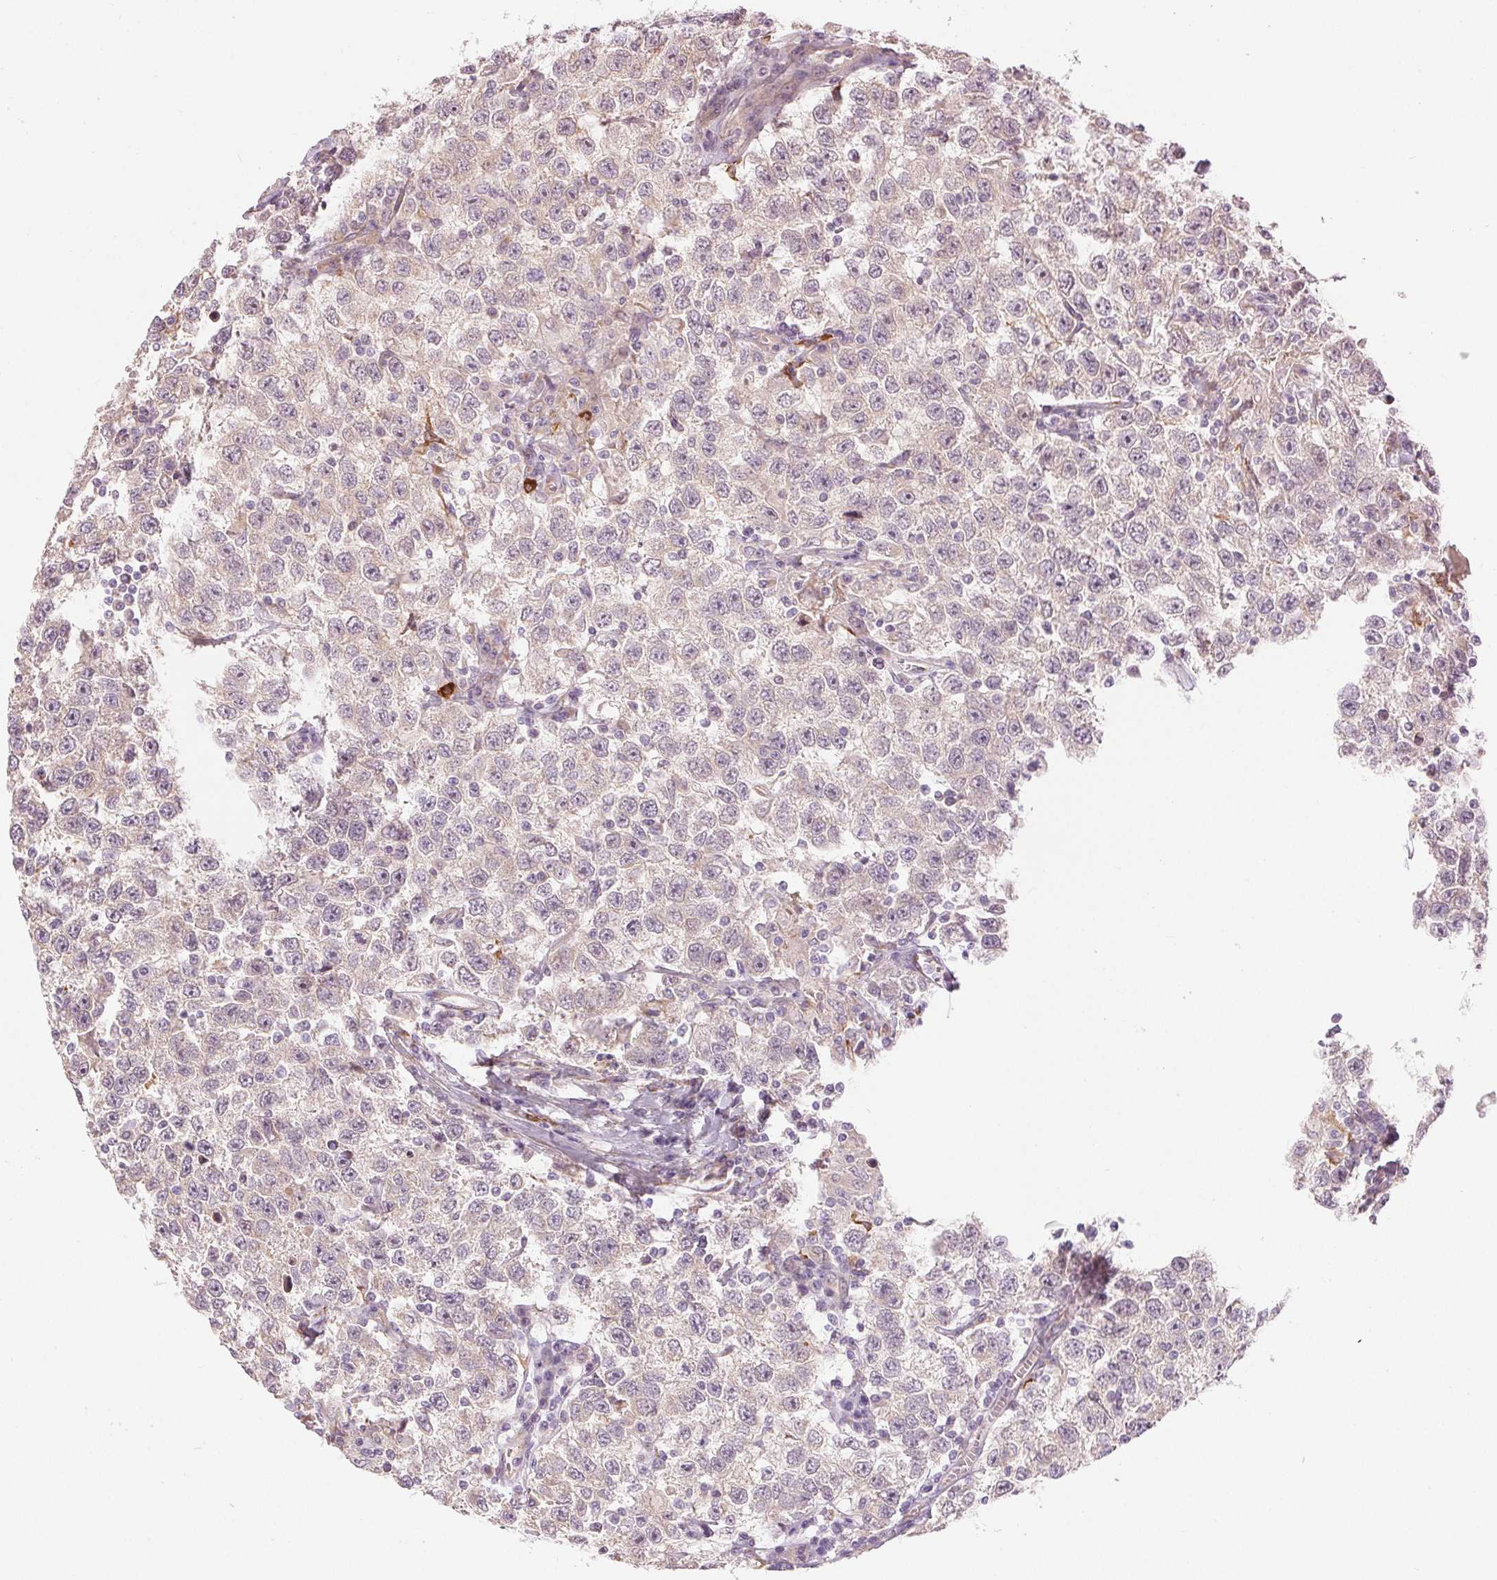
{"staining": {"intensity": "negative", "quantity": "none", "location": "none"}, "tissue": "testis cancer", "cell_type": "Tumor cells", "image_type": "cancer", "snomed": [{"axis": "morphology", "description": "Seminoma, NOS"}, {"axis": "topography", "description": "Testis"}], "caption": "Tumor cells are negative for protein expression in human testis cancer (seminoma).", "gene": "METTL17", "patient": {"sex": "male", "age": 41}}